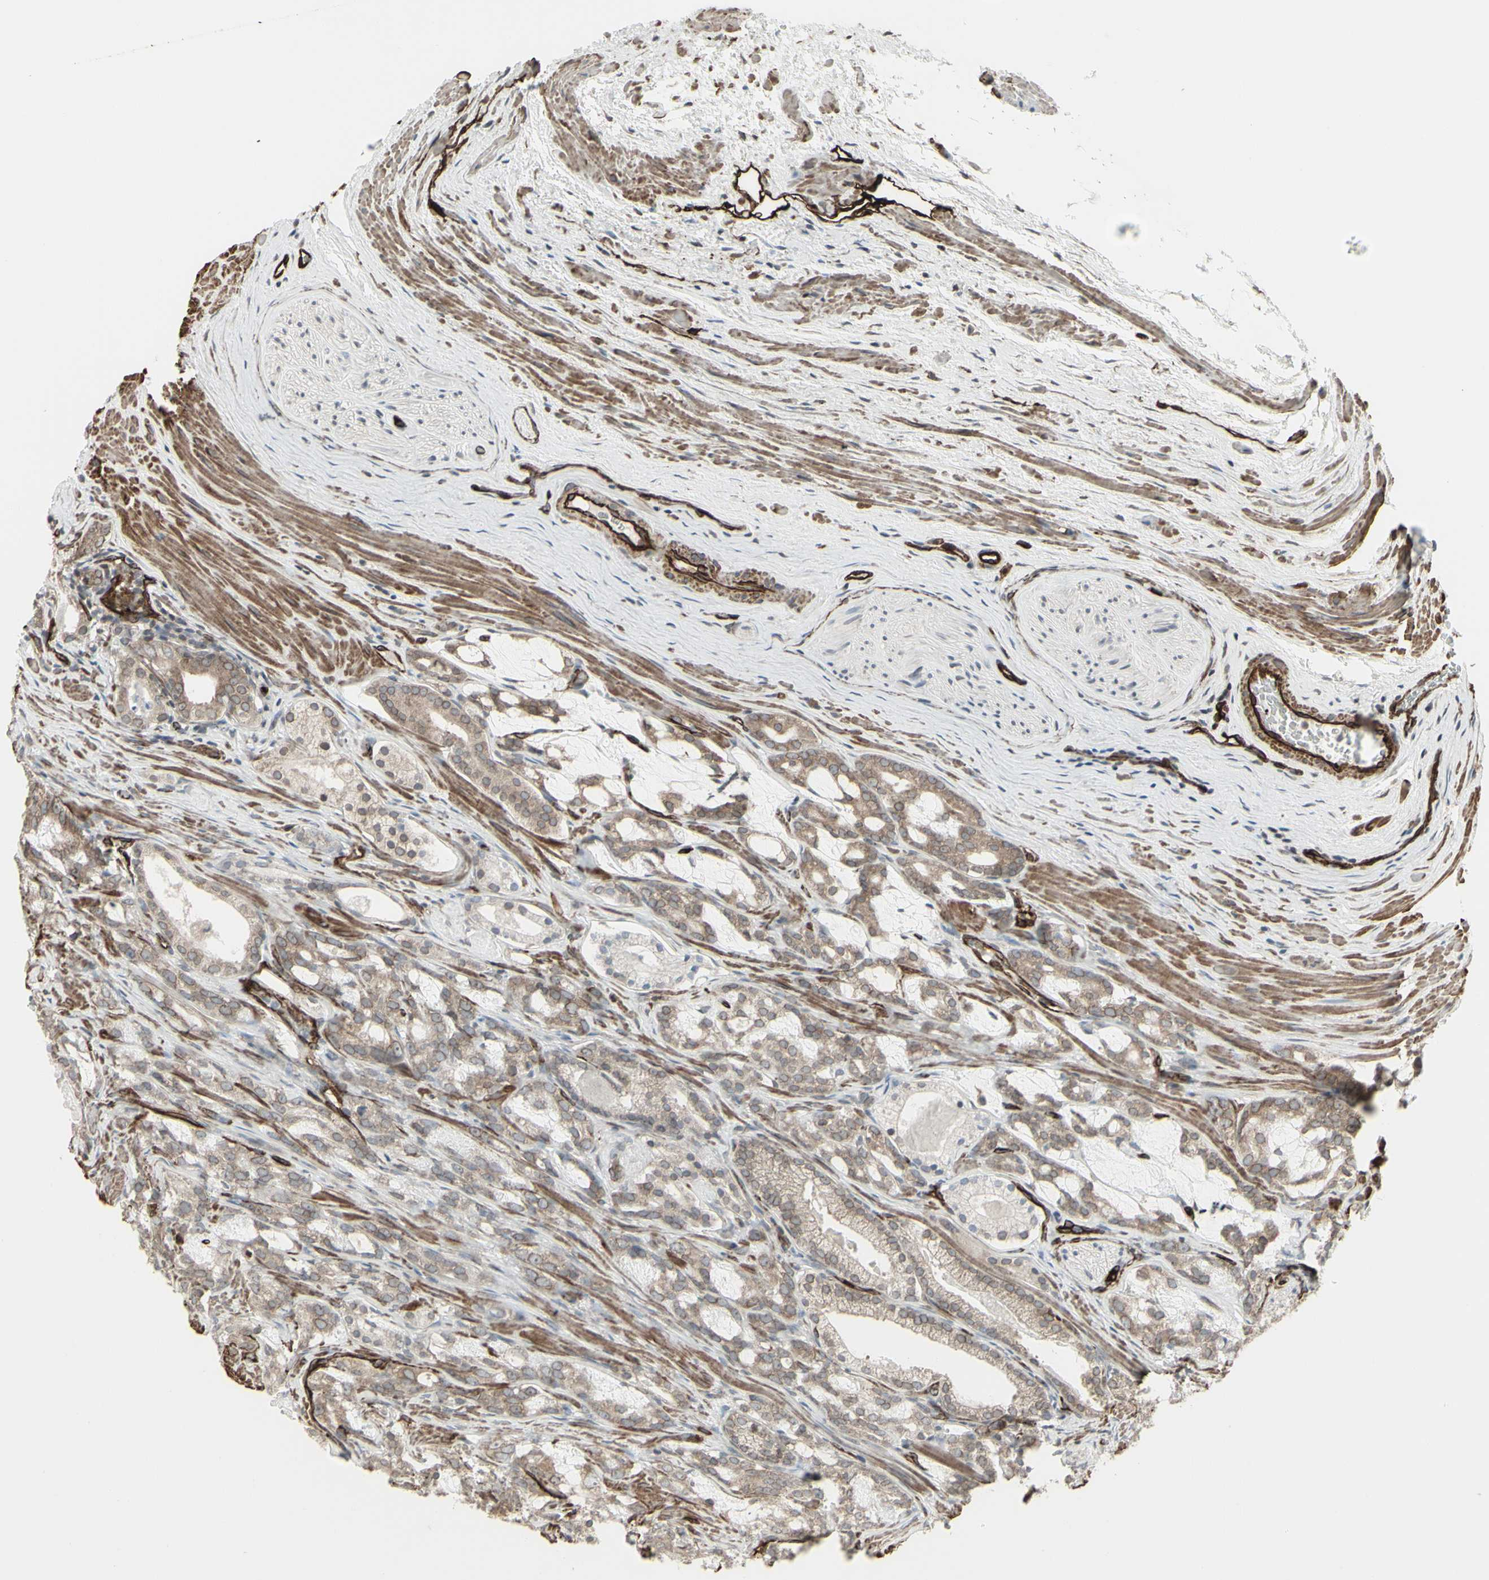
{"staining": {"intensity": "weak", "quantity": ">75%", "location": "cytoplasmic/membranous,nuclear"}, "tissue": "prostate cancer", "cell_type": "Tumor cells", "image_type": "cancer", "snomed": [{"axis": "morphology", "description": "Adenocarcinoma, Low grade"}, {"axis": "topography", "description": "Prostate"}], "caption": "High-magnification brightfield microscopy of adenocarcinoma (low-grade) (prostate) stained with DAB (brown) and counterstained with hematoxylin (blue). tumor cells exhibit weak cytoplasmic/membranous and nuclear staining is appreciated in about>75% of cells. (DAB IHC with brightfield microscopy, high magnification).", "gene": "DTX3L", "patient": {"sex": "male", "age": 59}}